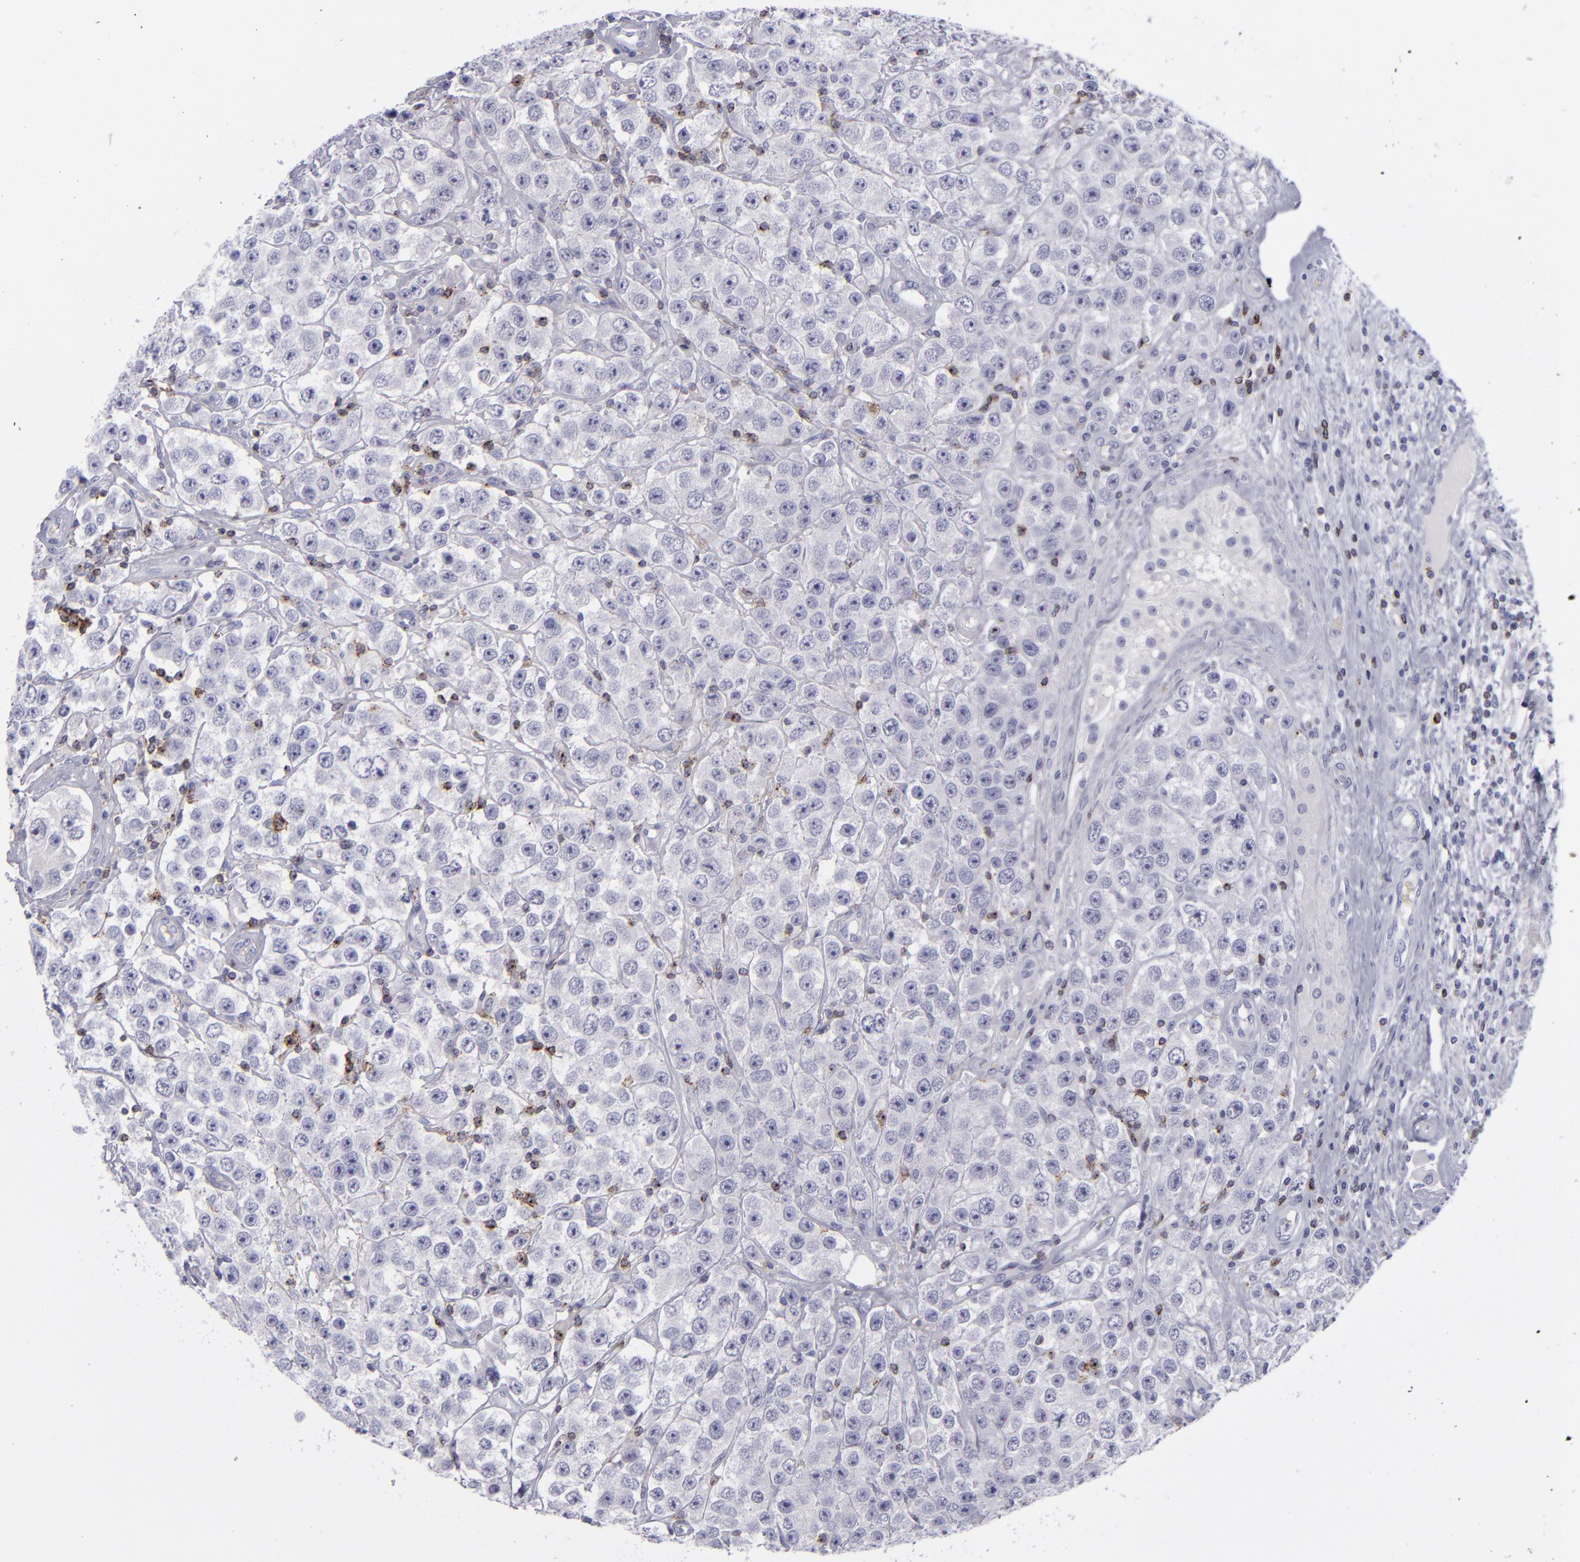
{"staining": {"intensity": "negative", "quantity": "none", "location": "none"}, "tissue": "testis cancer", "cell_type": "Tumor cells", "image_type": "cancer", "snomed": [{"axis": "morphology", "description": "Seminoma, NOS"}, {"axis": "topography", "description": "Testis"}], "caption": "Human testis seminoma stained for a protein using immunohistochemistry (IHC) exhibits no expression in tumor cells.", "gene": "CD2", "patient": {"sex": "male", "age": 52}}